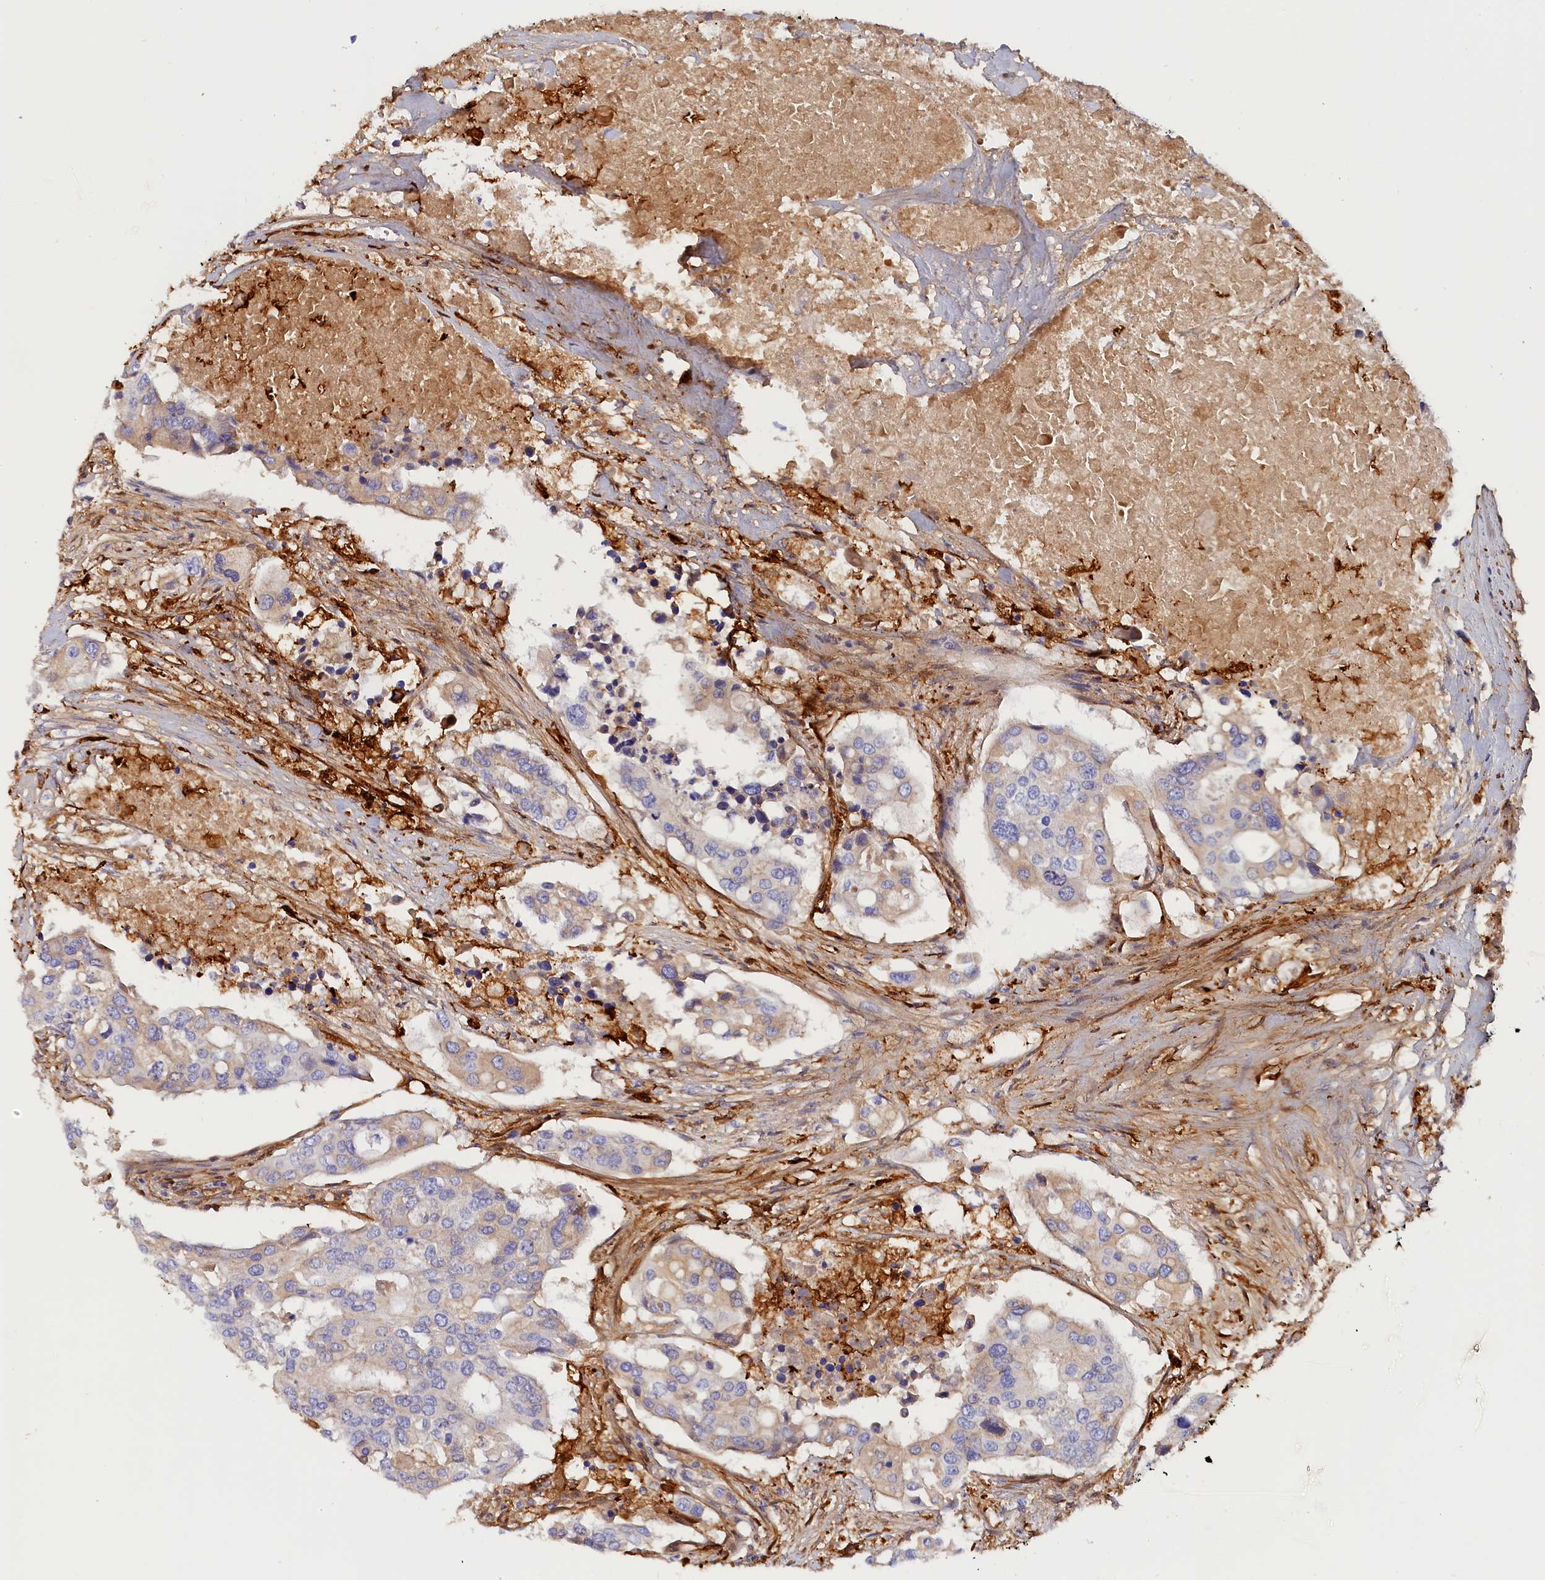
{"staining": {"intensity": "negative", "quantity": "none", "location": "none"}, "tissue": "colorectal cancer", "cell_type": "Tumor cells", "image_type": "cancer", "snomed": [{"axis": "morphology", "description": "Adenocarcinoma, NOS"}, {"axis": "topography", "description": "Colon"}], "caption": "A micrograph of human colorectal adenocarcinoma is negative for staining in tumor cells. Brightfield microscopy of IHC stained with DAB (brown) and hematoxylin (blue), captured at high magnification.", "gene": "KATNB1", "patient": {"sex": "male", "age": 77}}